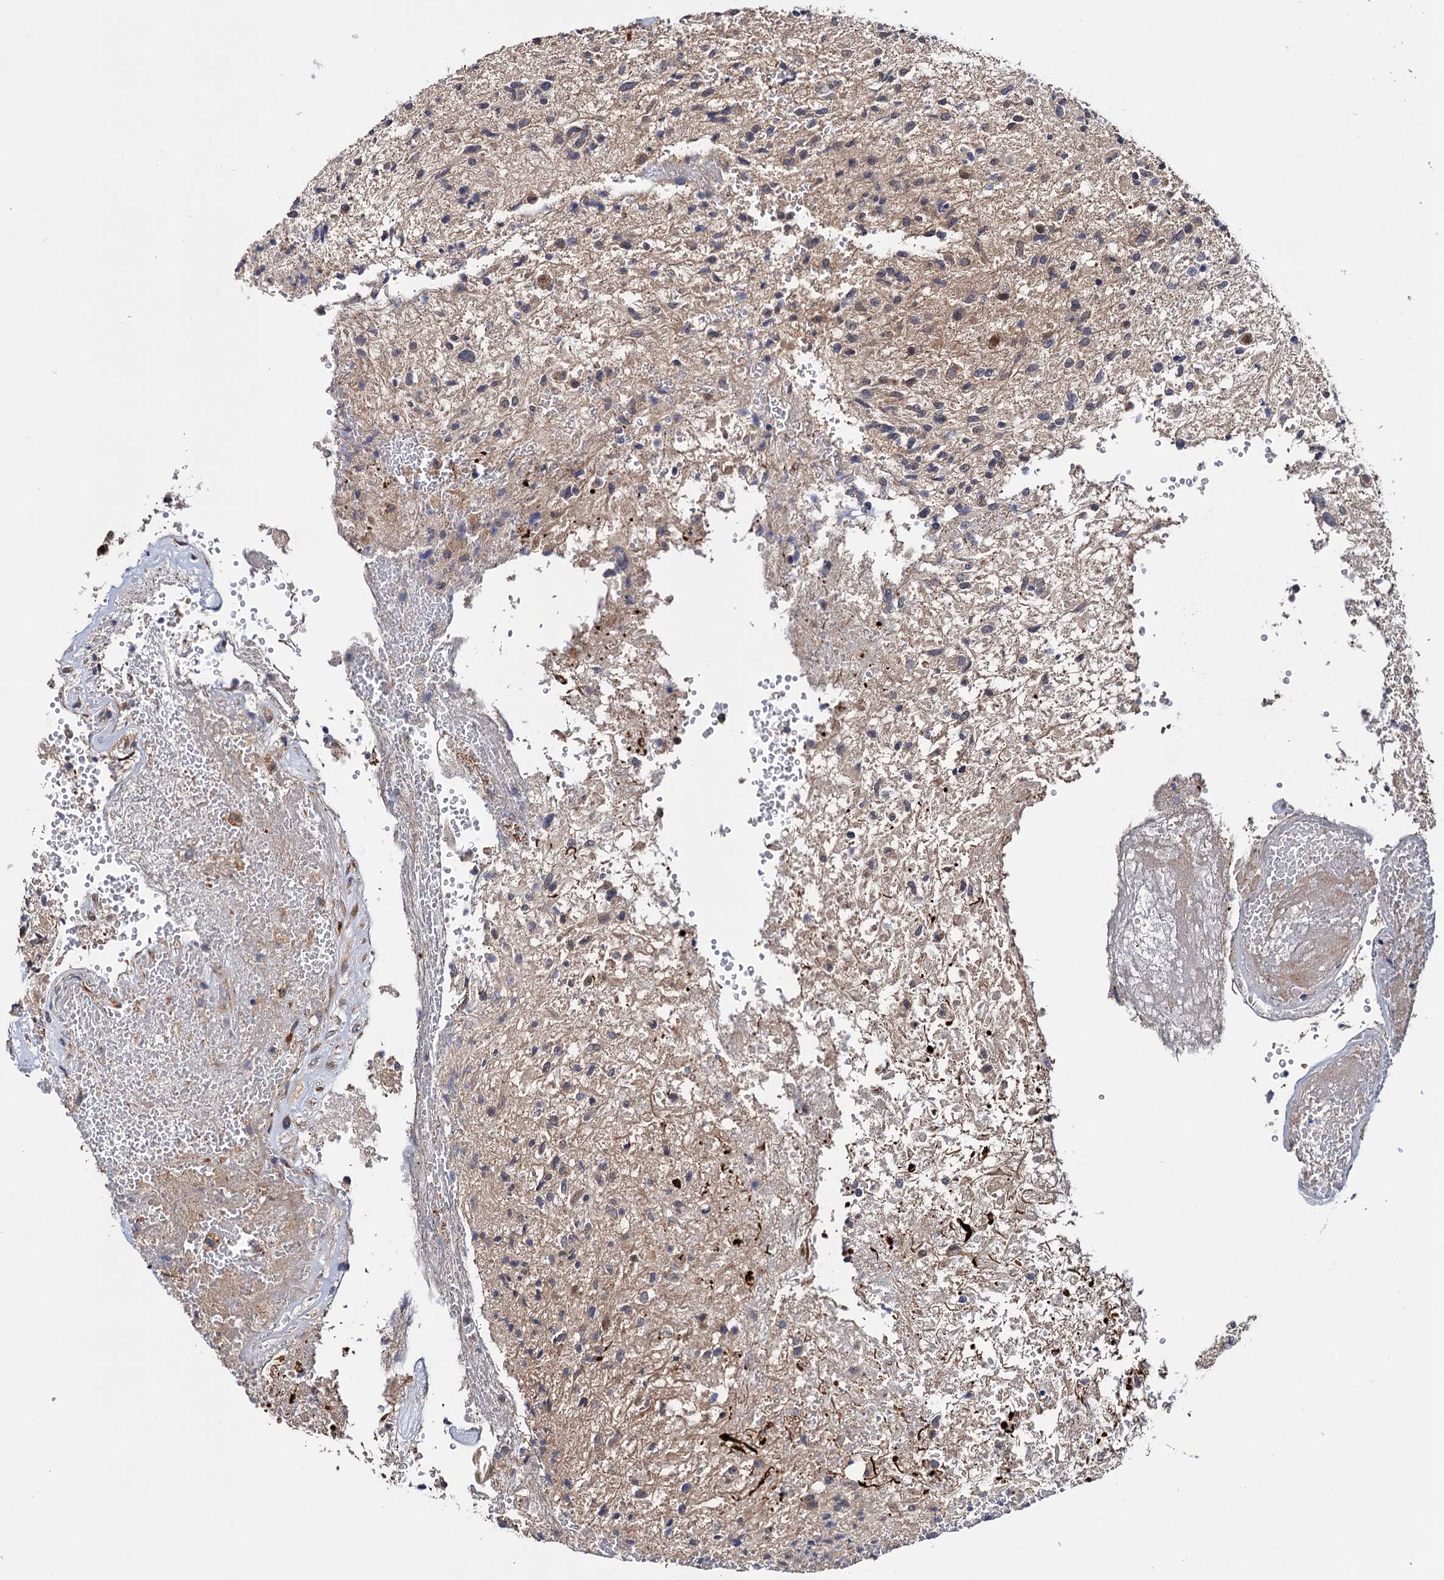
{"staining": {"intensity": "weak", "quantity": "<25%", "location": "cytoplasmic/membranous"}, "tissue": "glioma", "cell_type": "Tumor cells", "image_type": "cancer", "snomed": [{"axis": "morphology", "description": "Glioma, malignant, High grade"}, {"axis": "topography", "description": "Brain"}], "caption": "The image exhibits no significant positivity in tumor cells of malignant high-grade glioma.", "gene": "TRMT112", "patient": {"sex": "male", "age": 56}}